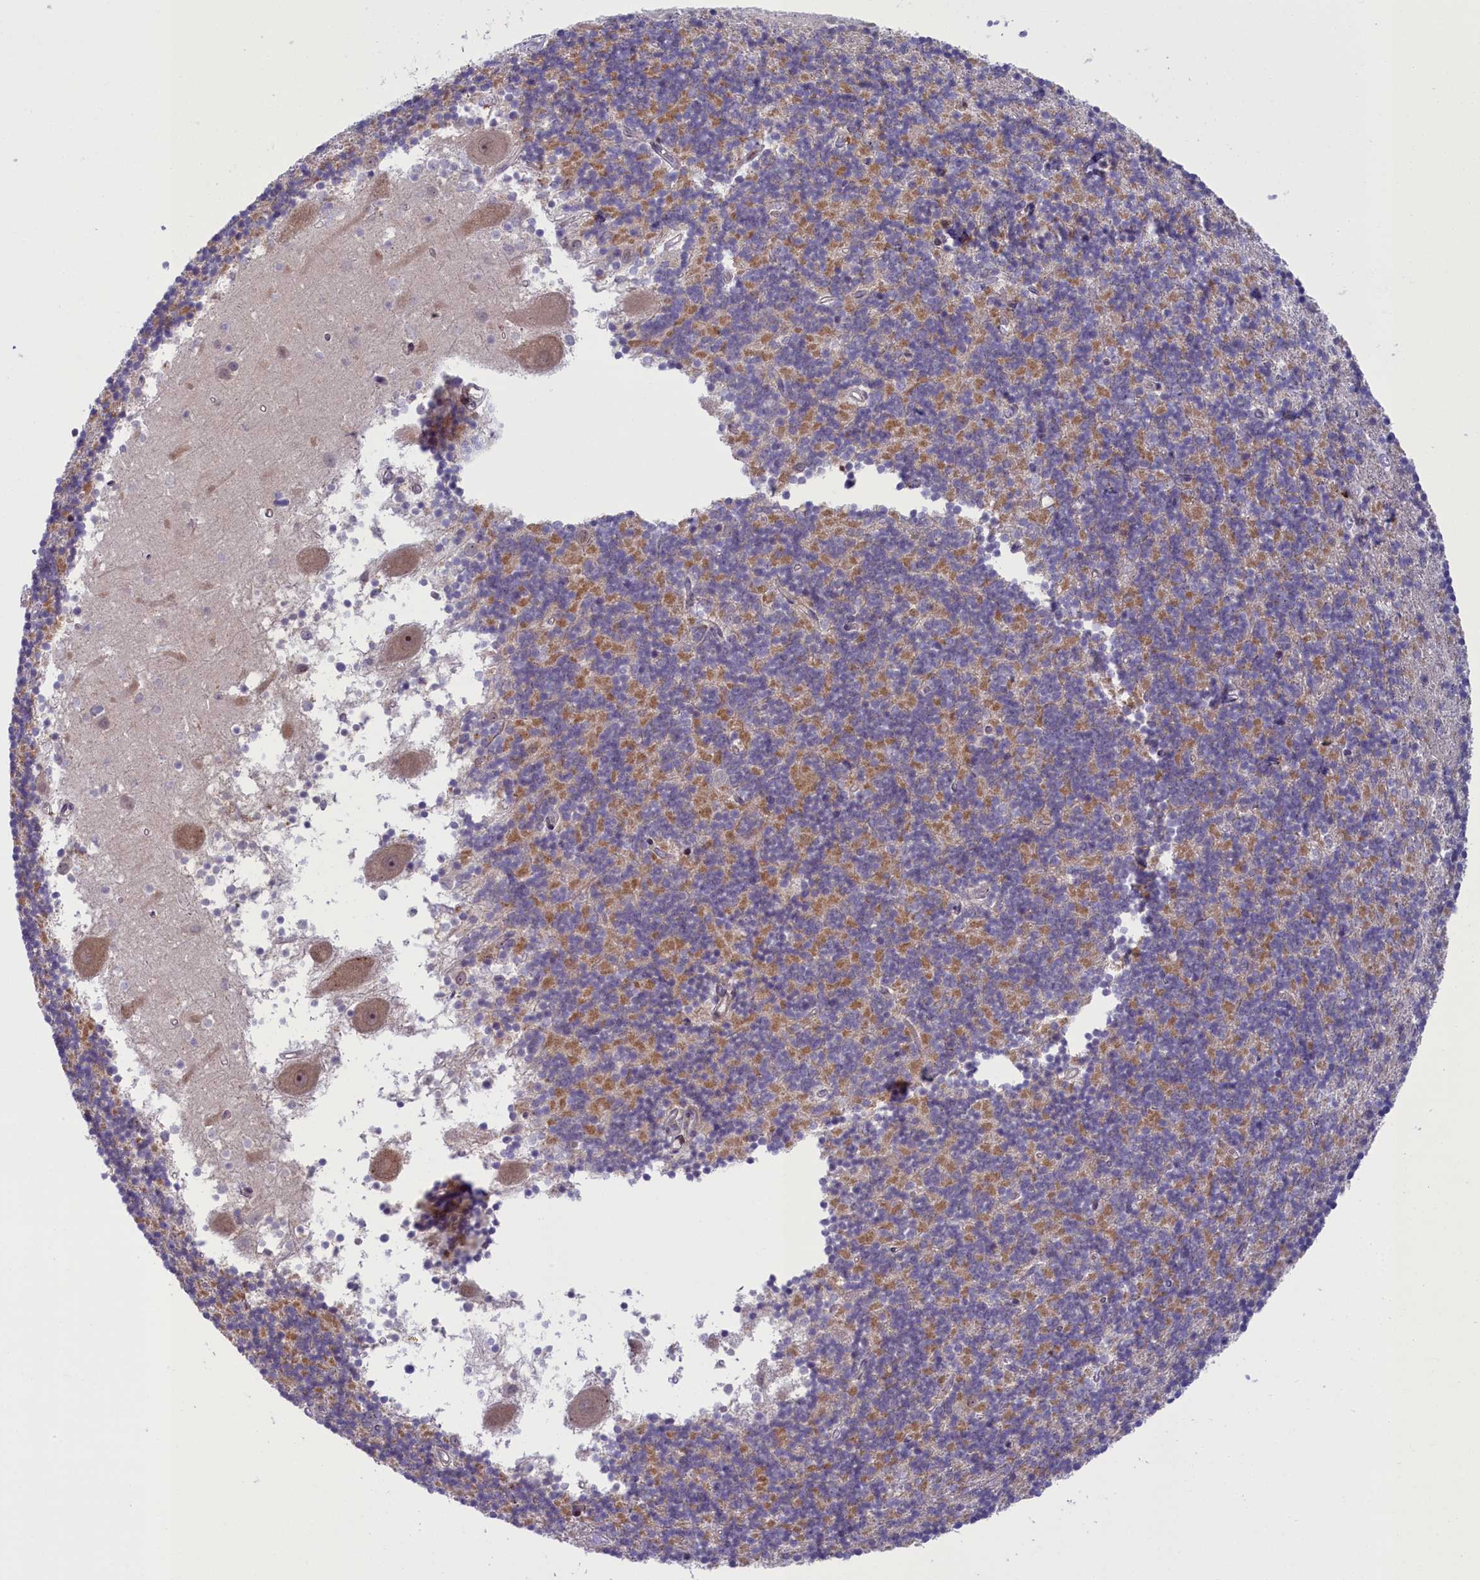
{"staining": {"intensity": "moderate", "quantity": "<25%", "location": "cytoplasmic/membranous"}, "tissue": "cerebellum", "cell_type": "Cells in granular layer", "image_type": "normal", "snomed": [{"axis": "morphology", "description": "Normal tissue, NOS"}, {"axis": "topography", "description": "Cerebellum"}], "caption": "DAB (3,3'-diaminobenzidine) immunohistochemical staining of unremarkable human cerebellum shows moderate cytoplasmic/membranous protein positivity in about <25% of cells in granular layer.", "gene": "CCL23", "patient": {"sex": "male", "age": 54}}